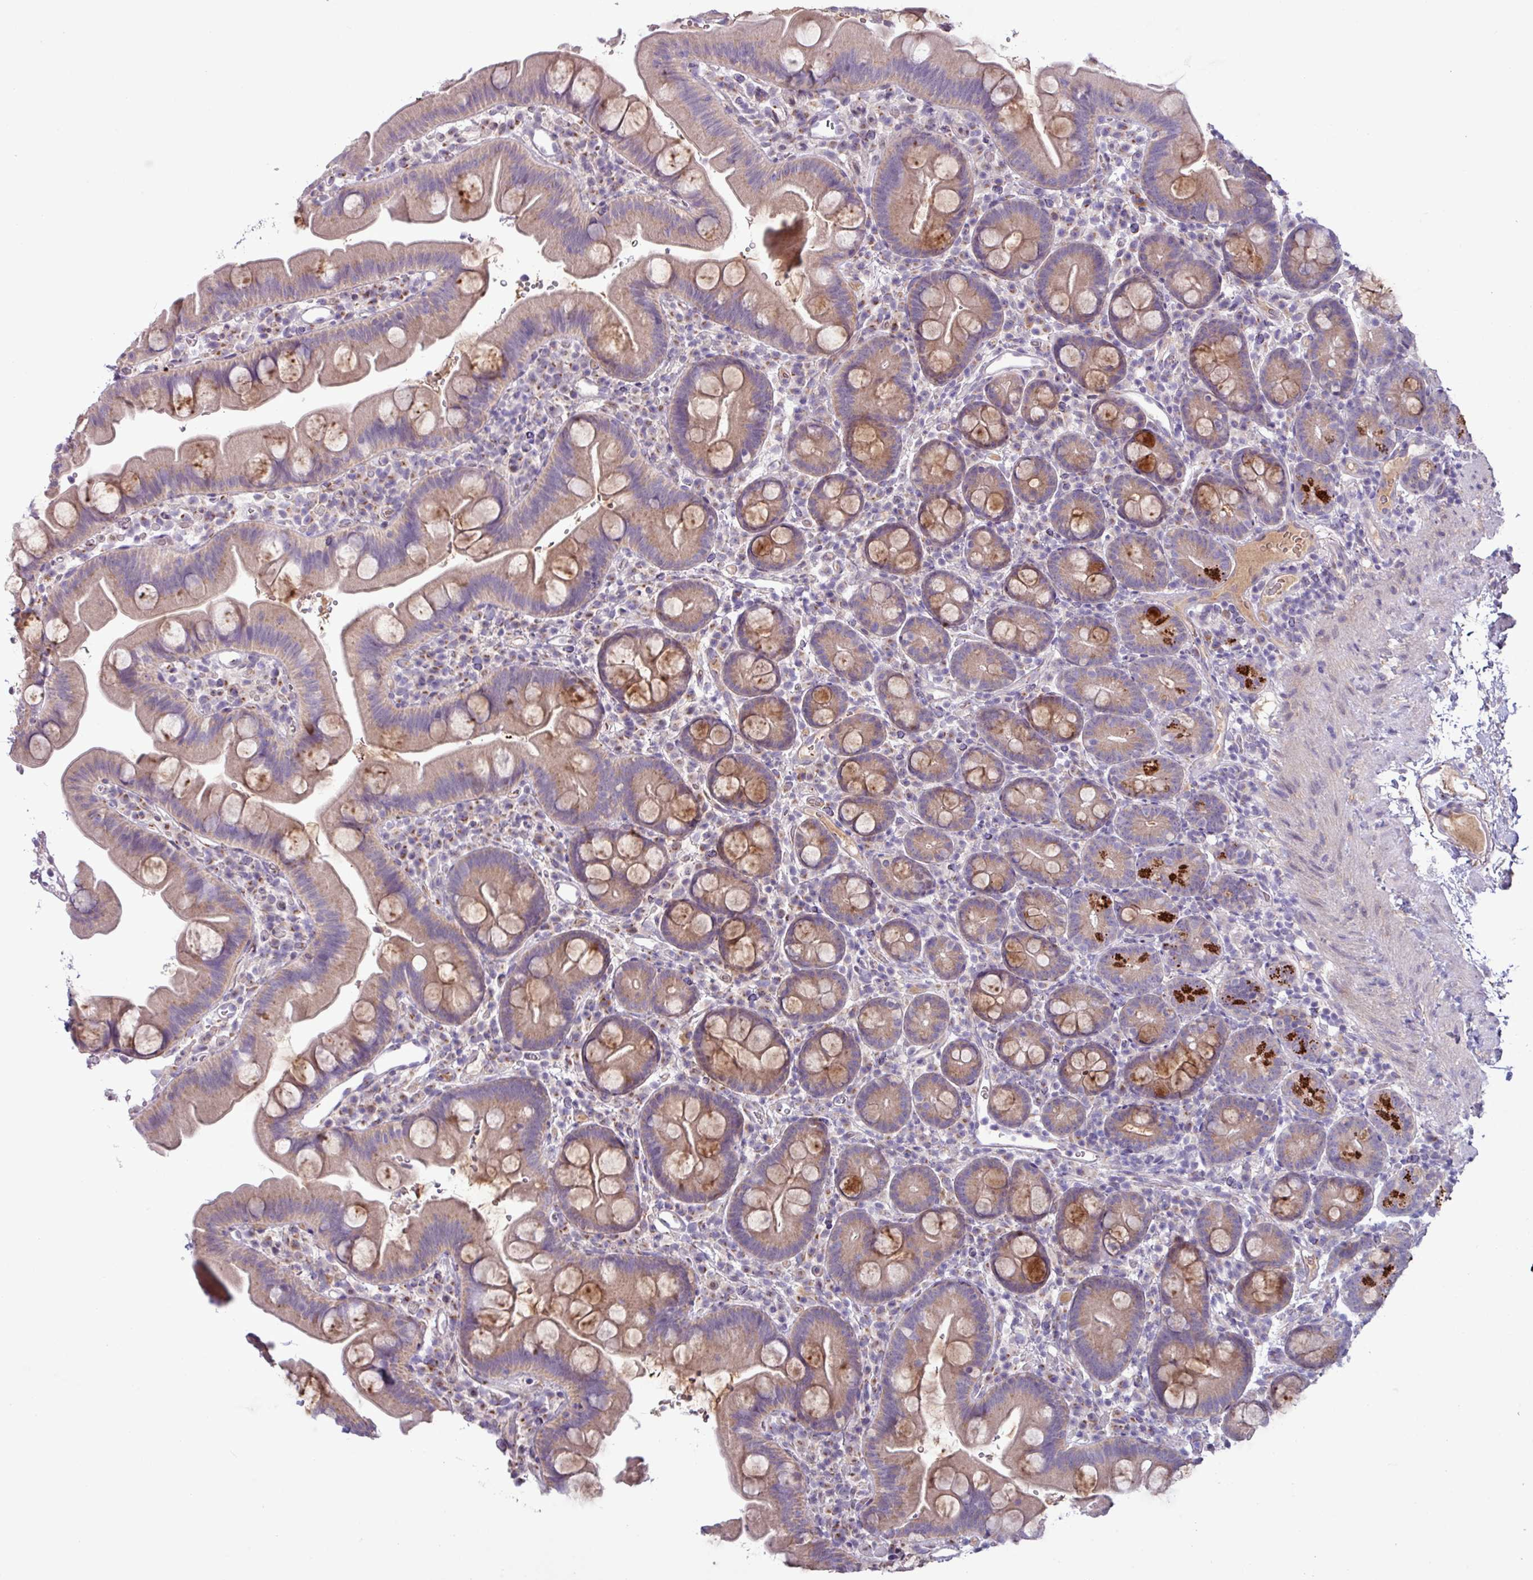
{"staining": {"intensity": "strong", "quantity": "<25%", "location": "cytoplasmic/membranous"}, "tissue": "small intestine", "cell_type": "Glandular cells", "image_type": "normal", "snomed": [{"axis": "morphology", "description": "Normal tissue, NOS"}, {"axis": "topography", "description": "Small intestine"}], "caption": "Strong cytoplasmic/membranous expression for a protein is appreciated in about <25% of glandular cells of normal small intestine using IHC.", "gene": "STIMATE", "patient": {"sex": "female", "age": 68}}